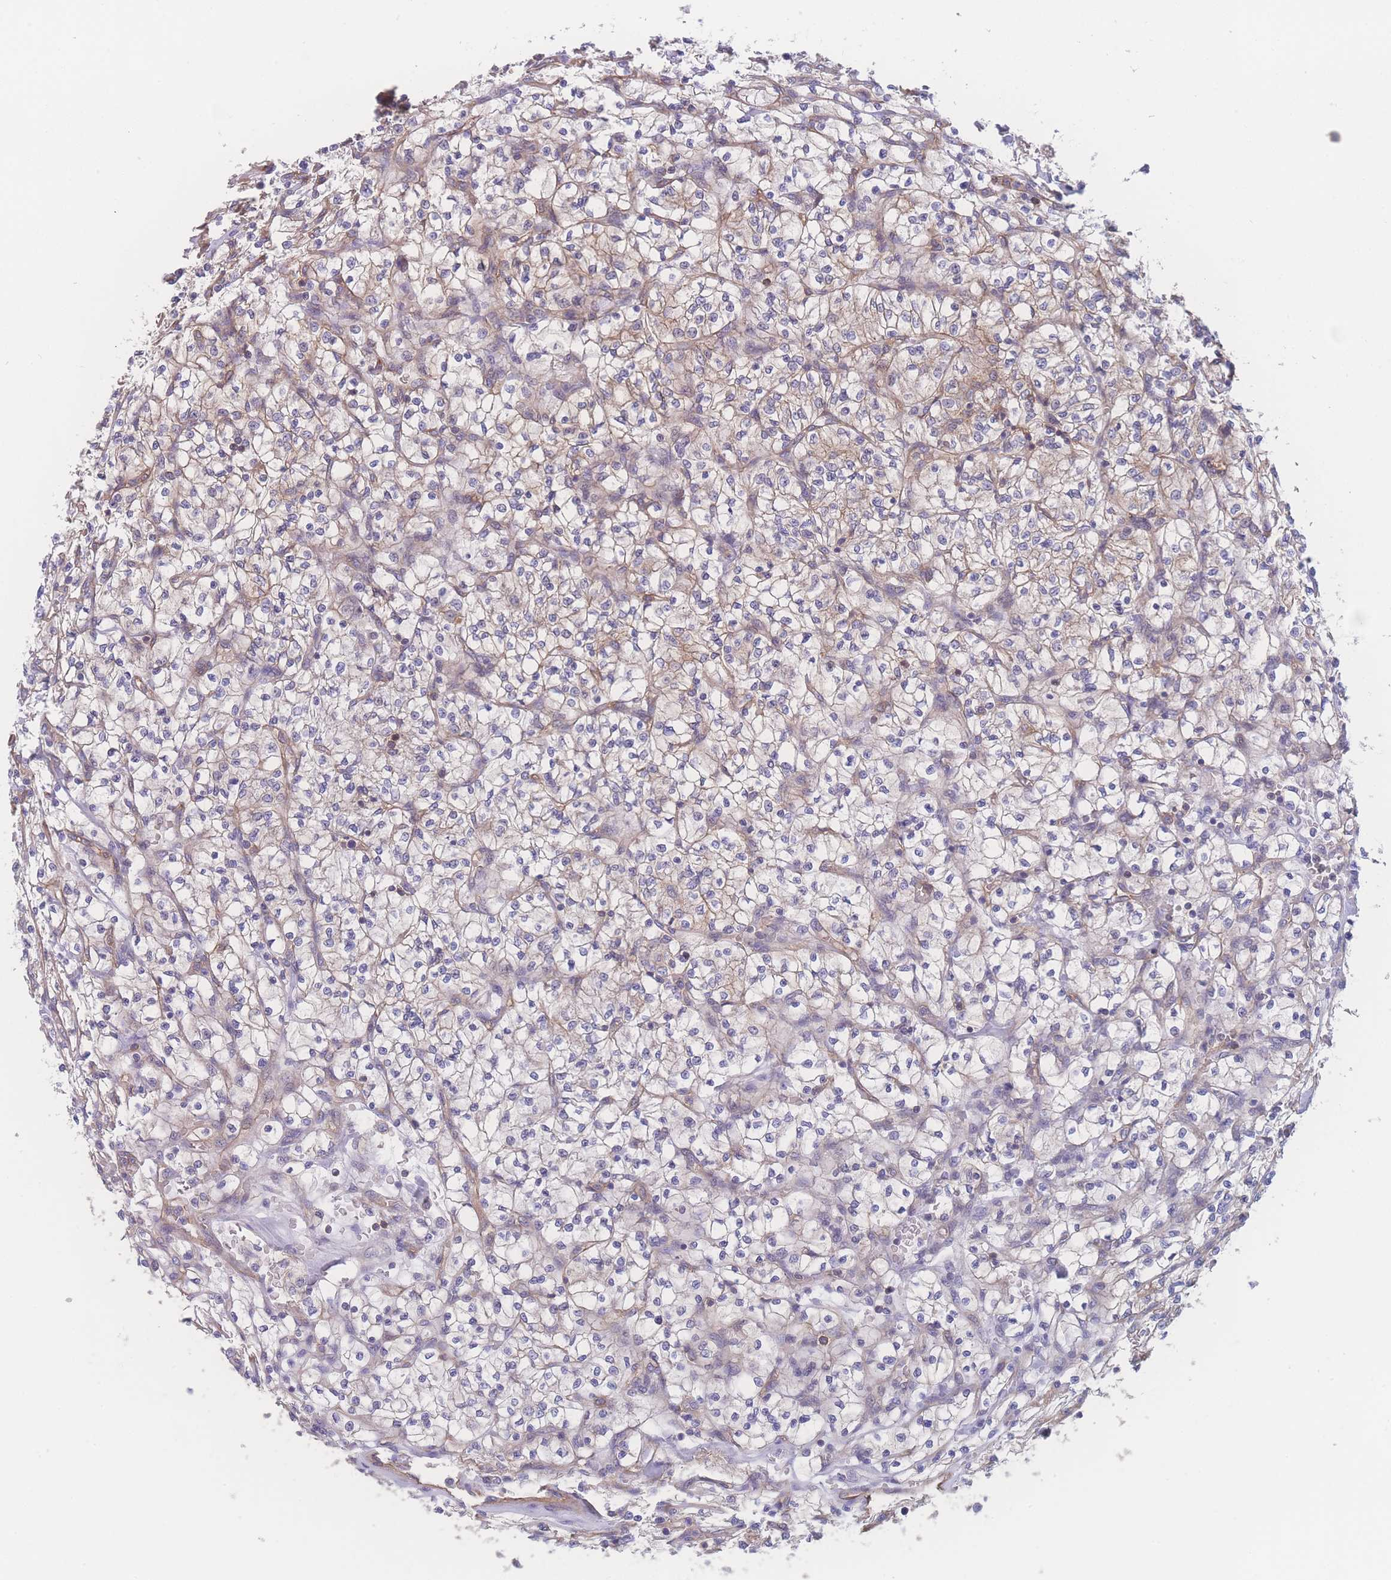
{"staining": {"intensity": "weak", "quantity": ">75%", "location": "cytoplasmic/membranous"}, "tissue": "renal cancer", "cell_type": "Tumor cells", "image_type": "cancer", "snomed": [{"axis": "morphology", "description": "Adenocarcinoma, NOS"}, {"axis": "topography", "description": "Kidney"}], "caption": "Renal cancer stained for a protein (brown) exhibits weak cytoplasmic/membranous positive expression in about >75% of tumor cells.", "gene": "CFAP97", "patient": {"sex": "female", "age": 64}}